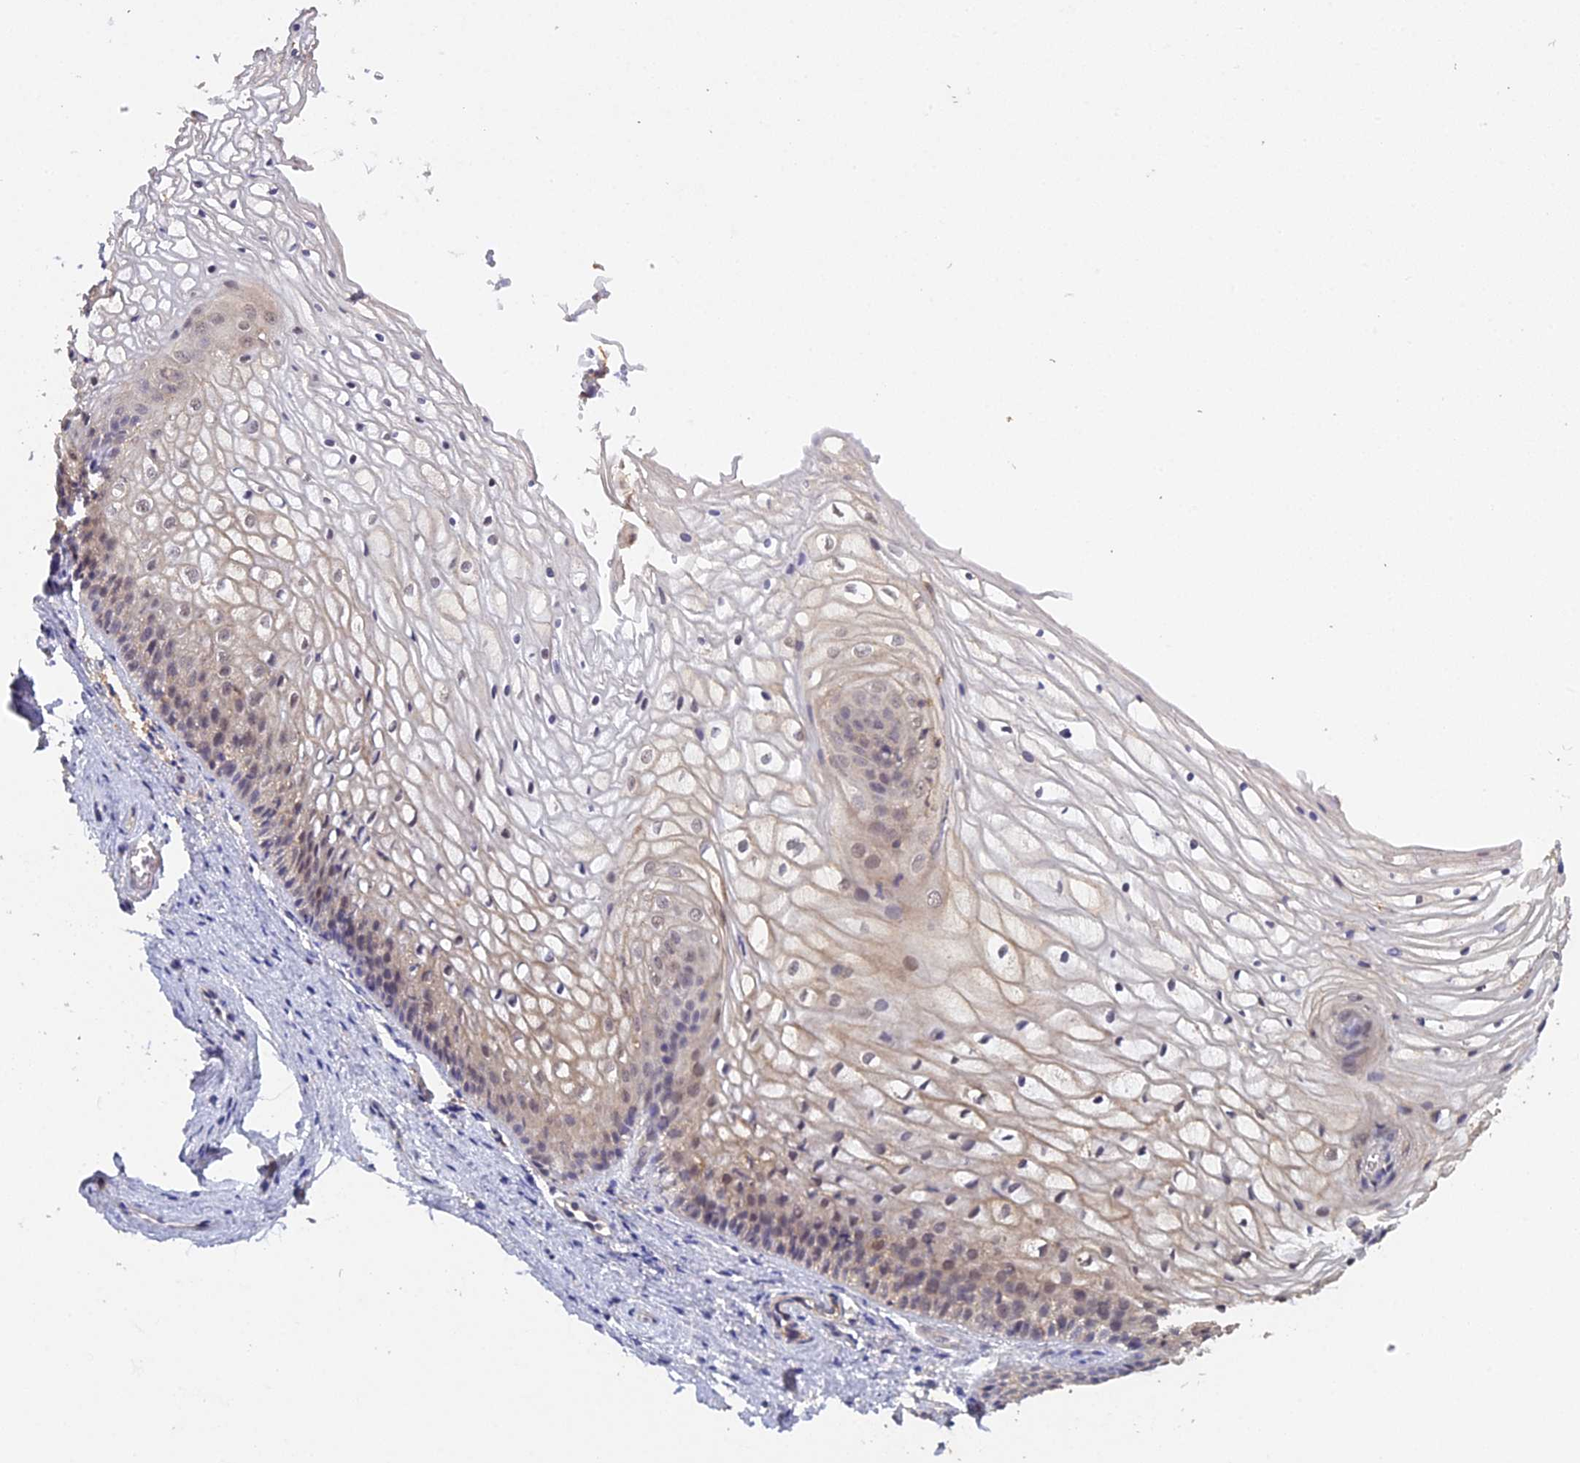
{"staining": {"intensity": "weak", "quantity": "25%-75%", "location": "cytoplasmic/membranous,nuclear"}, "tissue": "vagina", "cell_type": "Squamous epithelial cells", "image_type": "normal", "snomed": [{"axis": "morphology", "description": "Normal tissue, NOS"}, {"axis": "topography", "description": "Vagina"}], "caption": "An immunohistochemistry histopathology image of benign tissue is shown. Protein staining in brown shows weak cytoplasmic/membranous,nuclear positivity in vagina within squamous epithelial cells. The staining was performed using DAB (3,3'-diaminobenzidine) to visualize the protein expression in brown, while the nuclei were stained in blue with hematoxylin (Magnification: 20x).", "gene": "TPRX1", "patient": {"sex": "female", "age": 34}}